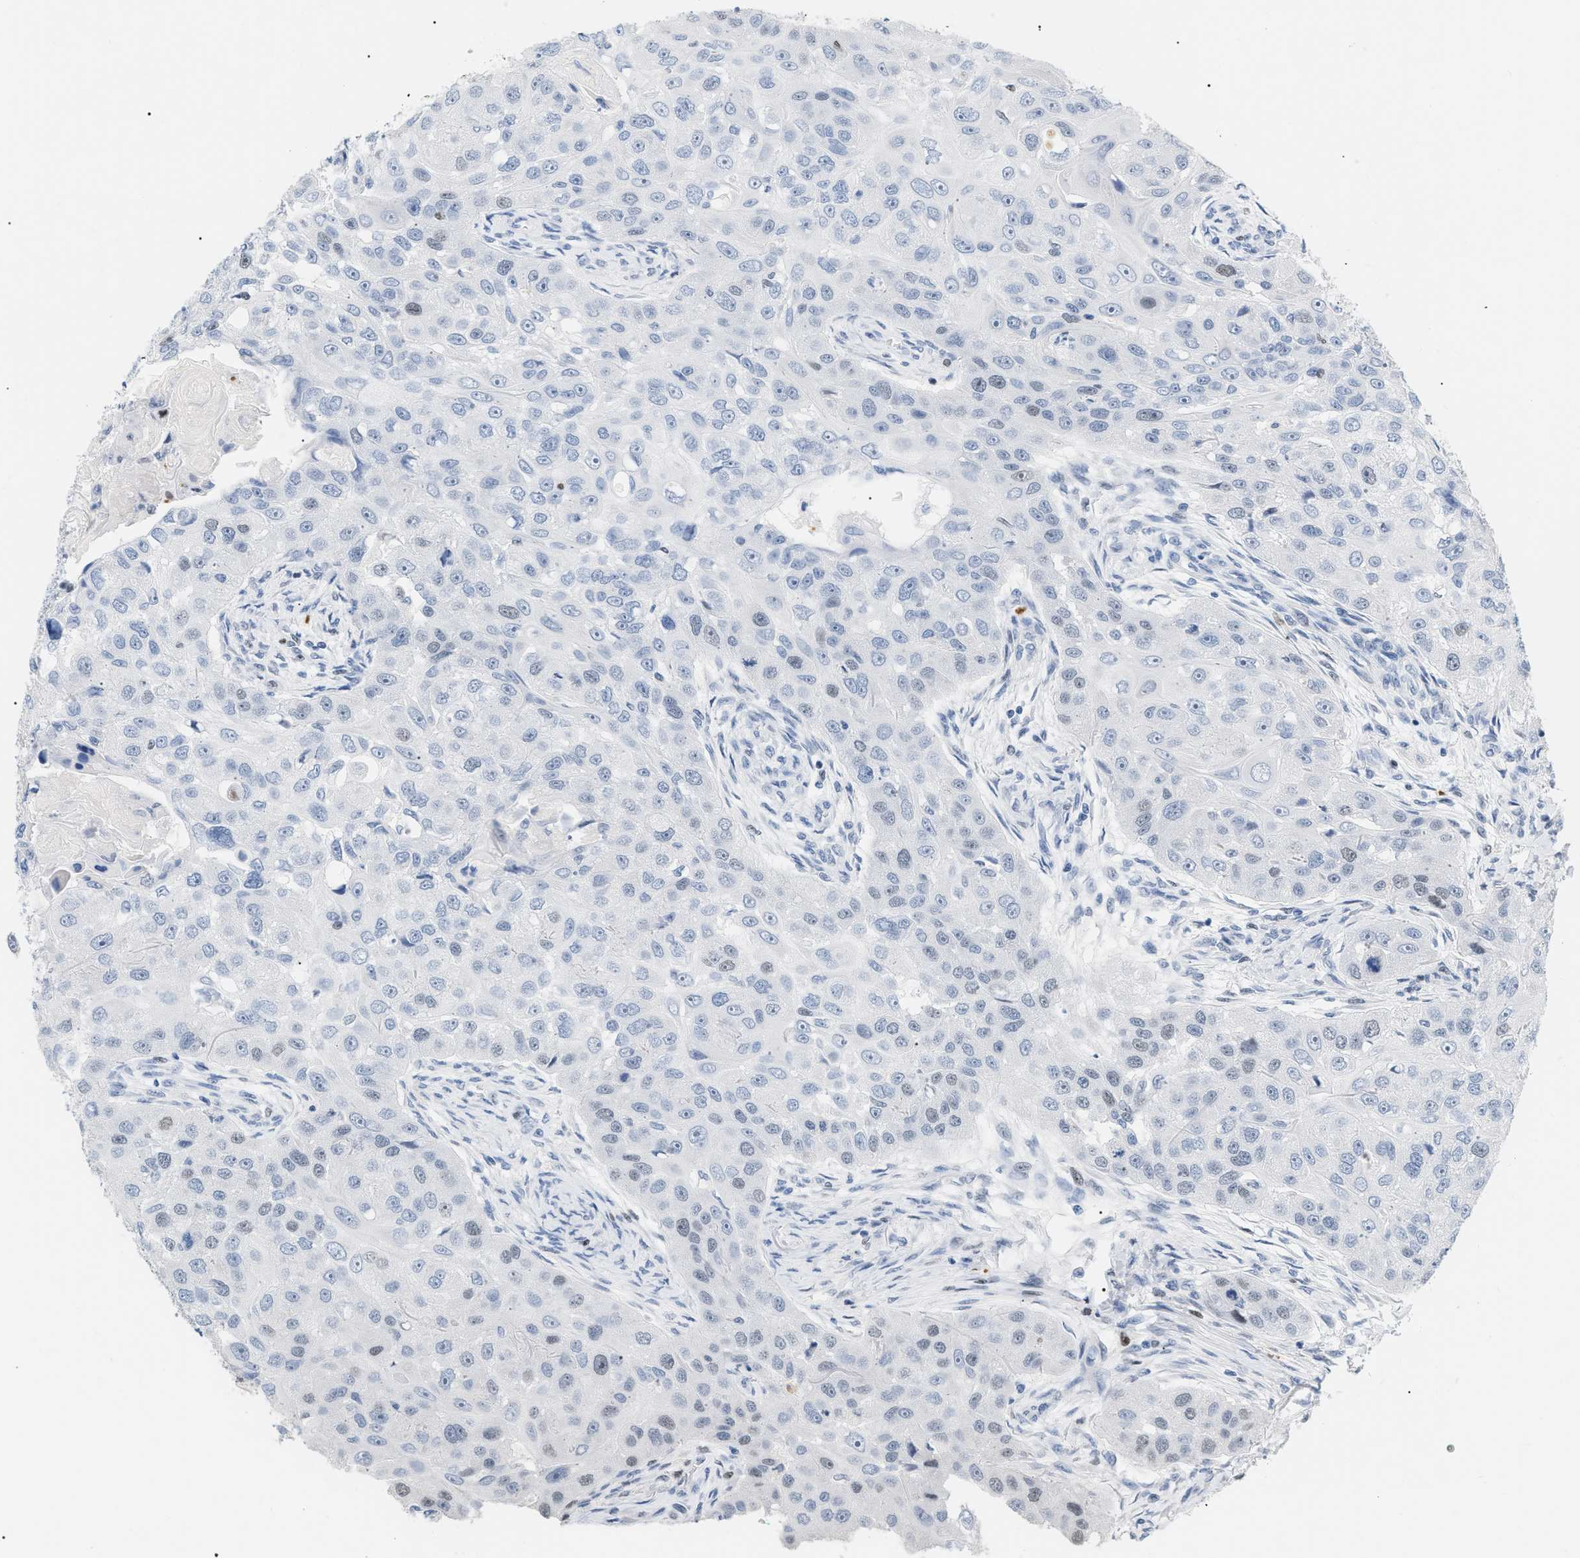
{"staining": {"intensity": "moderate", "quantity": "<25%", "location": "nuclear"}, "tissue": "head and neck cancer", "cell_type": "Tumor cells", "image_type": "cancer", "snomed": [{"axis": "morphology", "description": "Normal tissue, NOS"}, {"axis": "morphology", "description": "Squamous cell carcinoma, NOS"}, {"axis": "topography", "description": "Skeletal muscle"}, {"axis": "topography", "description": "Head-Neck"}], "caption": "Protein expression analysis of head and neck squamous cell carcinoma demonstrates moderate nuclear staining in approximately <25% of tumor cells.", "gene": "MCM7", "patient": {"sex": "male", "age": 51}}